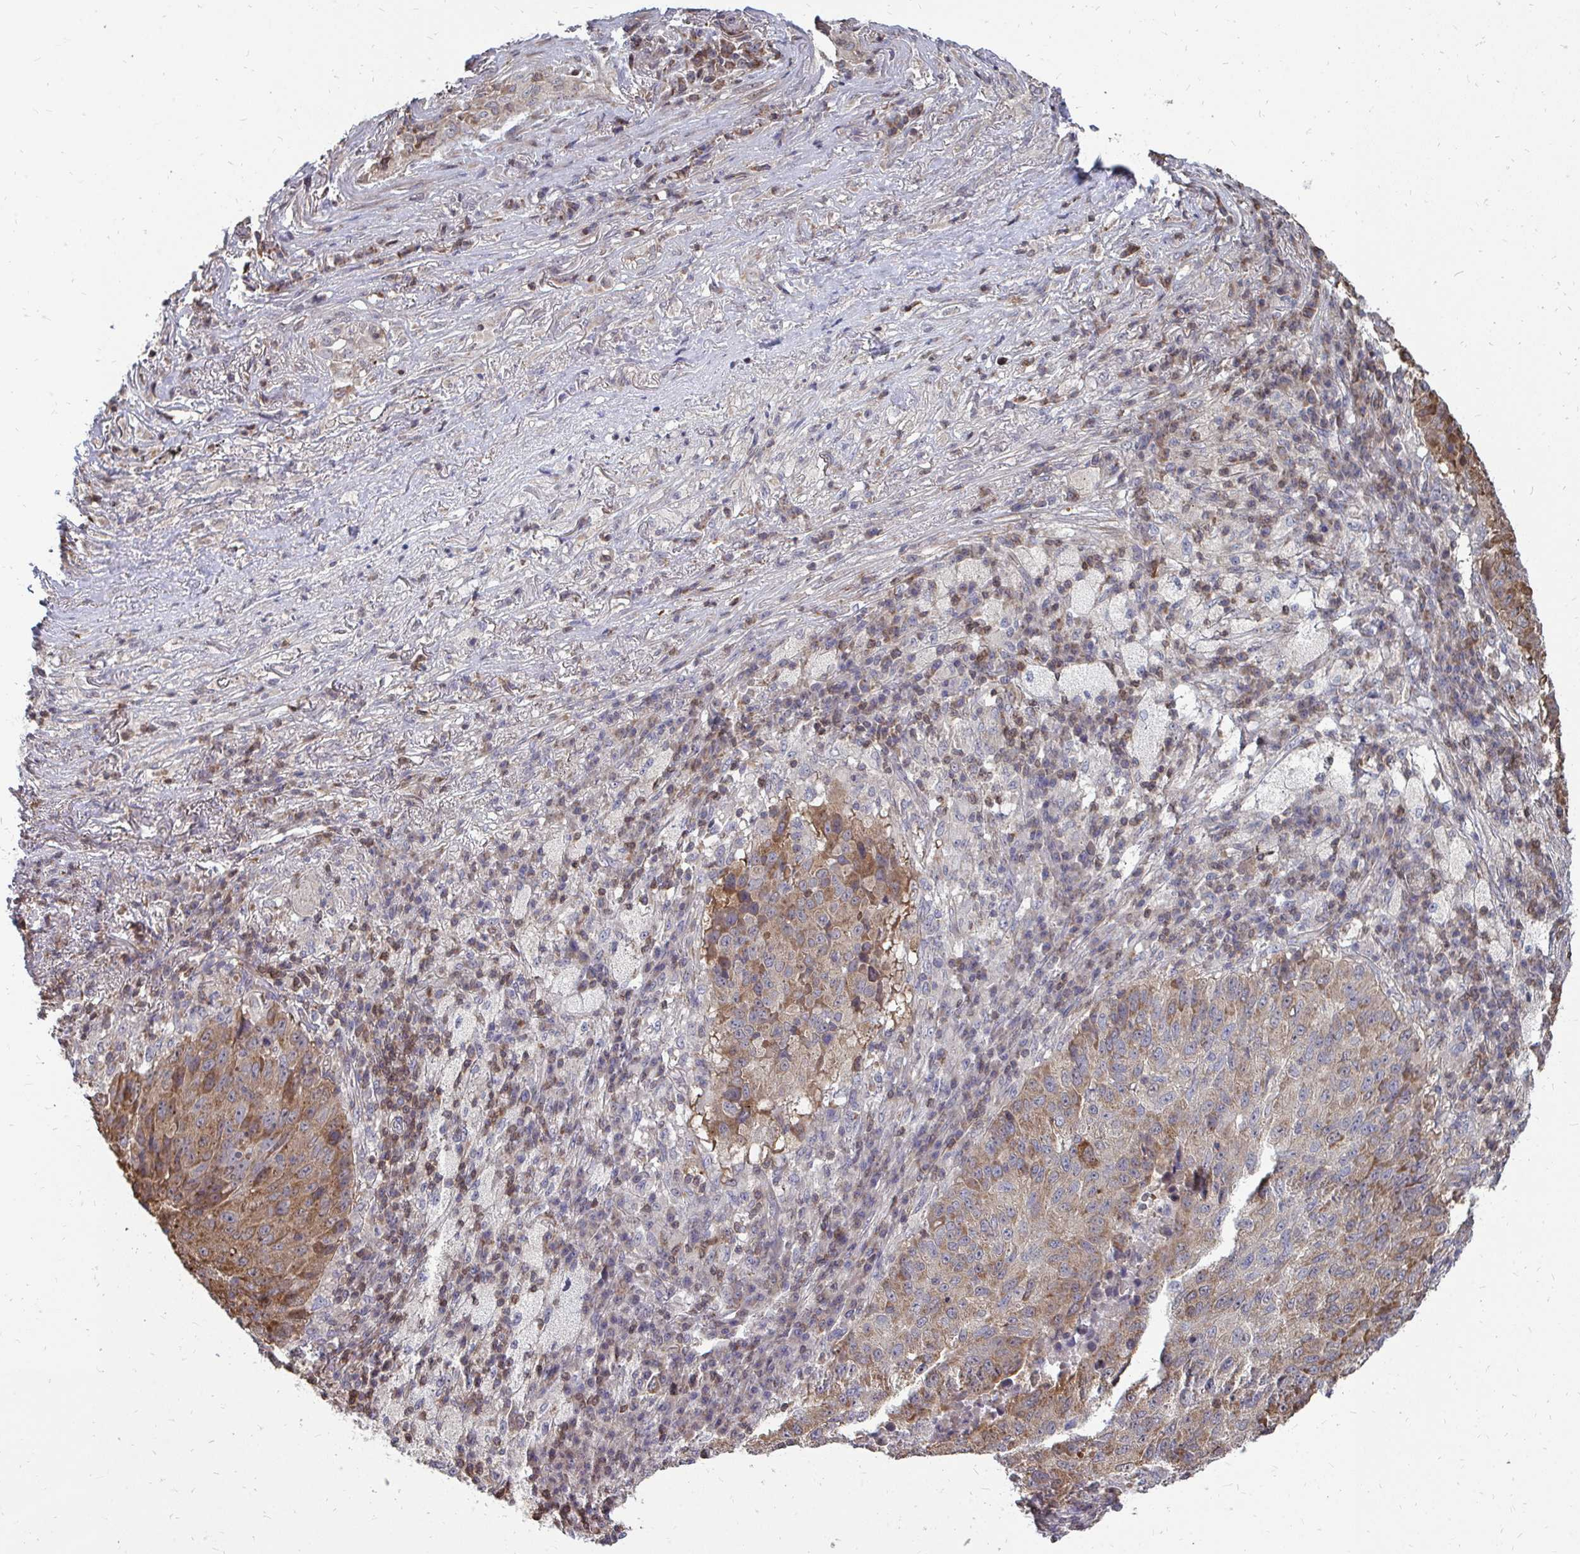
{"staining": {"intensity": "moderate", "quantity": "<25%", "location": "cytoplasmic/membranous"}, "tissue": "lung cancer", "cell_type": "Tumor cells", "image_type": "cancer", "snomed": [{"axis": "morphology", "description": "Squamous cell carcinoma, NOS"}, {"axis": "topography", "description": "Lung"}], "caption": "Lung cancer stained for a protein (brown) exhibits moderate cytoplasmic/membranous positive positivity in about <25% of tumor cells.", "gene": "DNAJA2", "patient": {"sex": "male", "age": 73}}